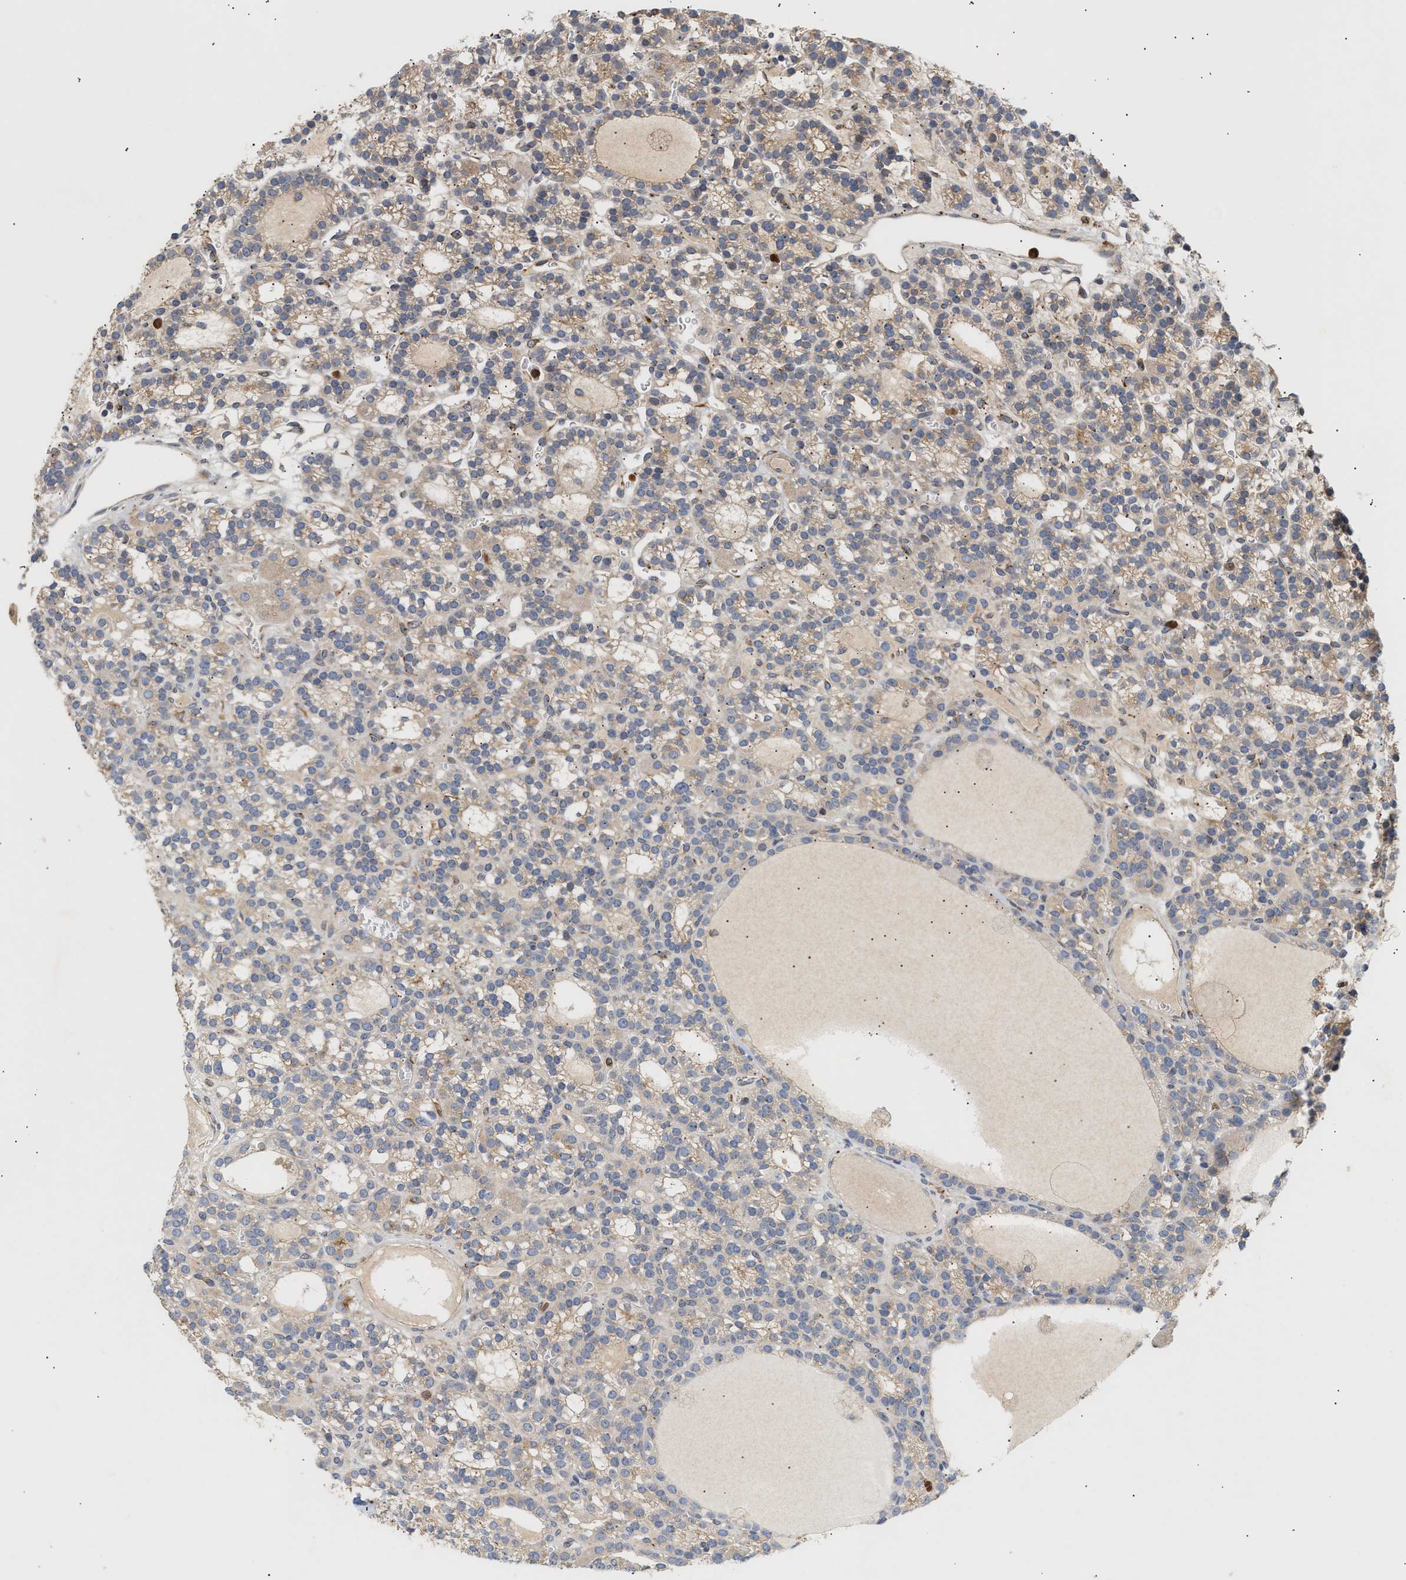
{"staining": {"intensity": "moderate", "quantity": "25%-75%", "location": "cytoplasmic/membranous"}, "tissue": "parathyroid gland", "cell_type": "Glandular cells", "image_type": "normal", "snomed": [{"axis": "morphology", "description": "Normal tissue, NOS"}, {"axis": "morphology", "description": "Adenoma, NOS"}, {"axis": "topography", "description": "Parathyroid gland"}], "caption": "Immunohistochemistry of normal human parathyroid gland reveals medium levels of moderate cytoplasmic/membranous positivity in approximately 25%-75% of glandular cells.", "gene": "PLCD1", "patient": {"sex": "female", "age": 58}}